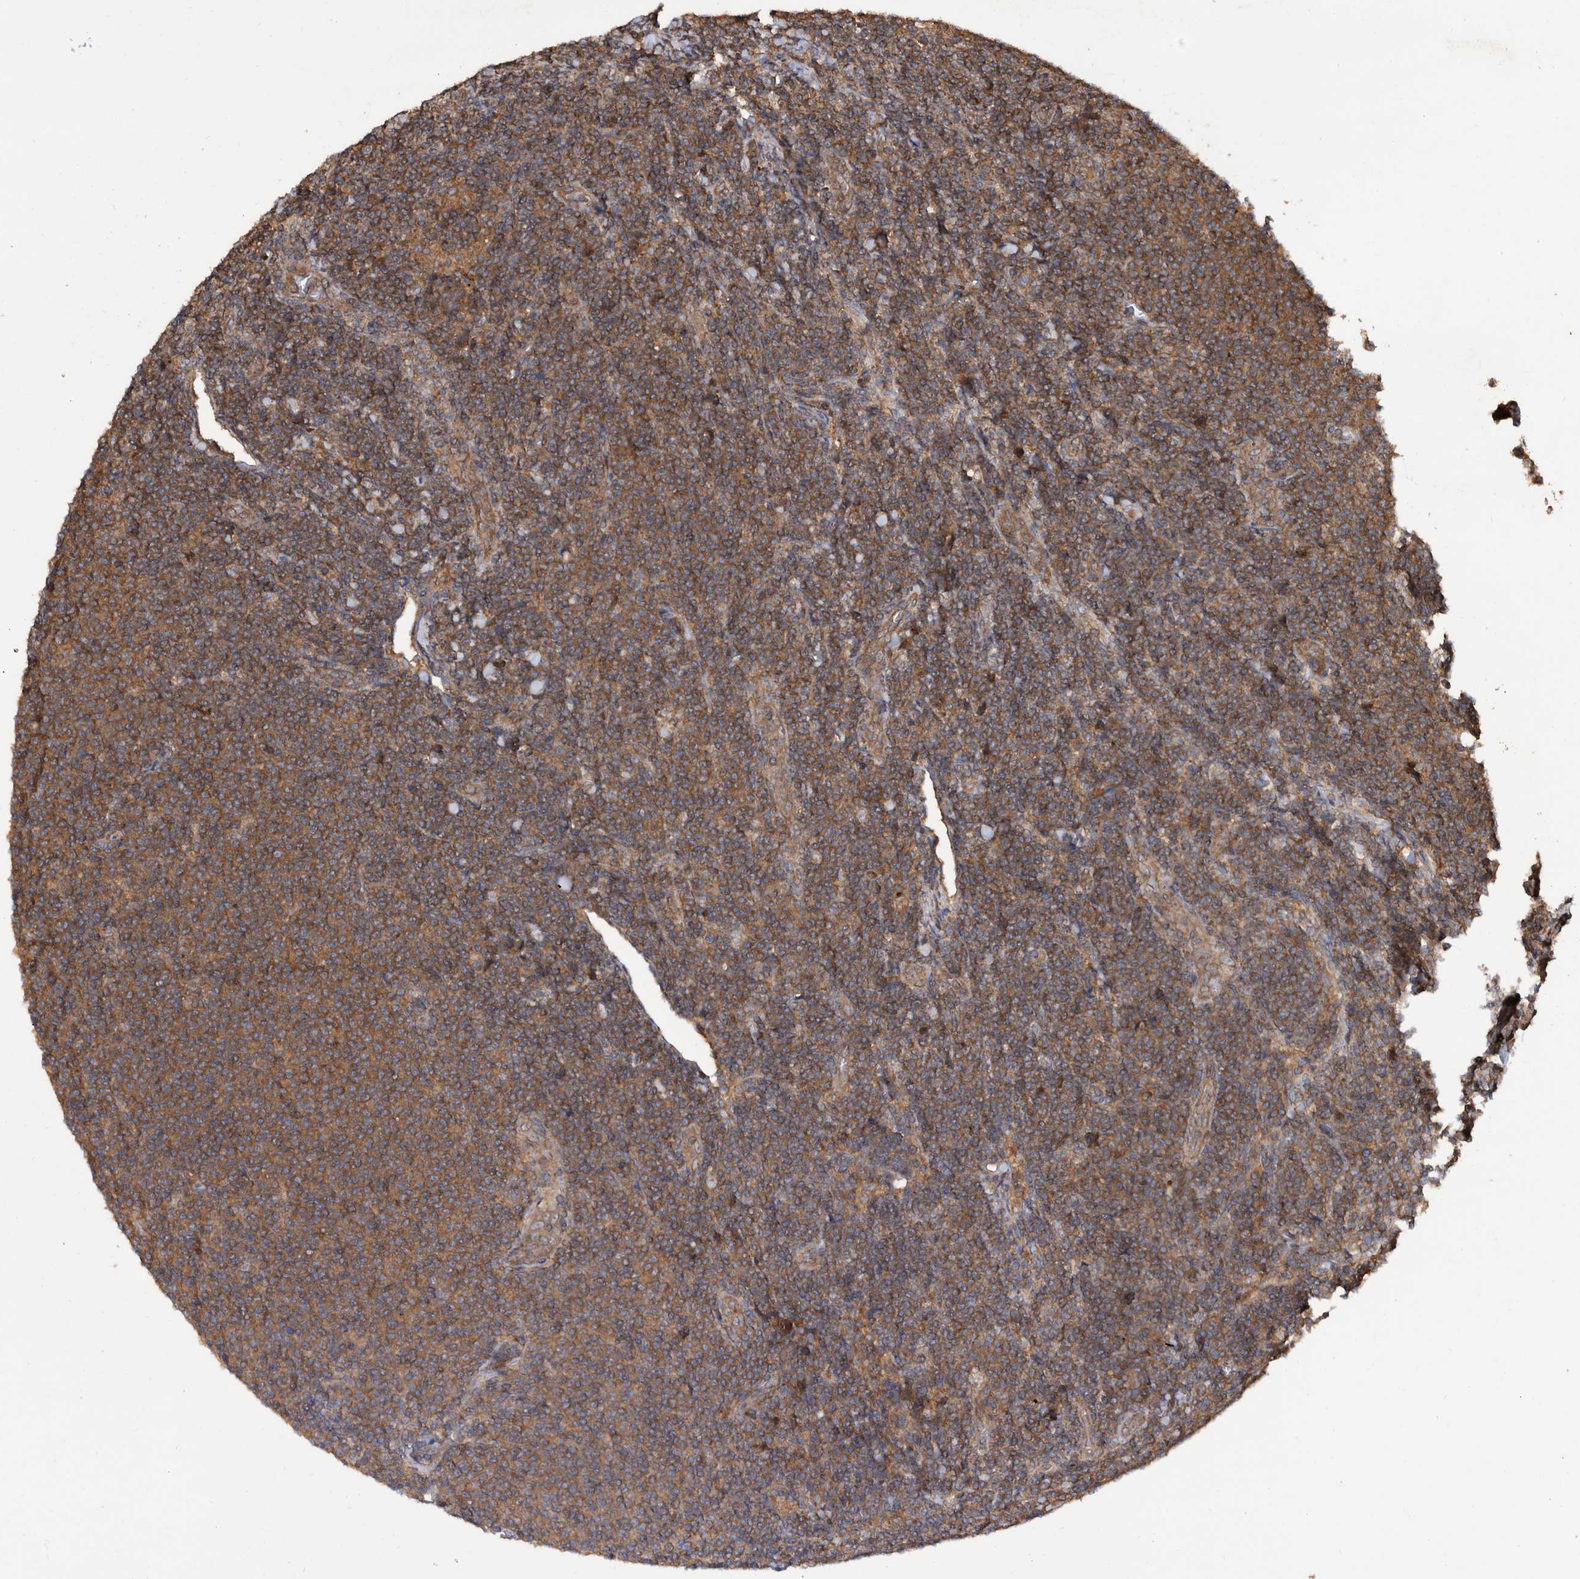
{"staining": {"intensity": "moderate", "quantity": ">75%", "location": "cytoplasmic/membranous"}, "tissue": "lymphoma", "cell_type": "Tumor cells", "image_type": "cancer", "snomed": [{"axis": "morphology", "description": "Malignant lymphoma, non-Hodgkin's type, Low grade"}, {"axis": "topography", "description": "Lymph node"}], "caption": "Protein staining exhibits moderate cytoplasmic/membranous staining in approximately >75% of tumor cells in low-grade malignant lymphoma, non-Hodgkin's type. (DAB IHC with brightfield microscopy, high magnification).", "gene": "VBP1", "patient": {"sex": "male", "age": 66}}